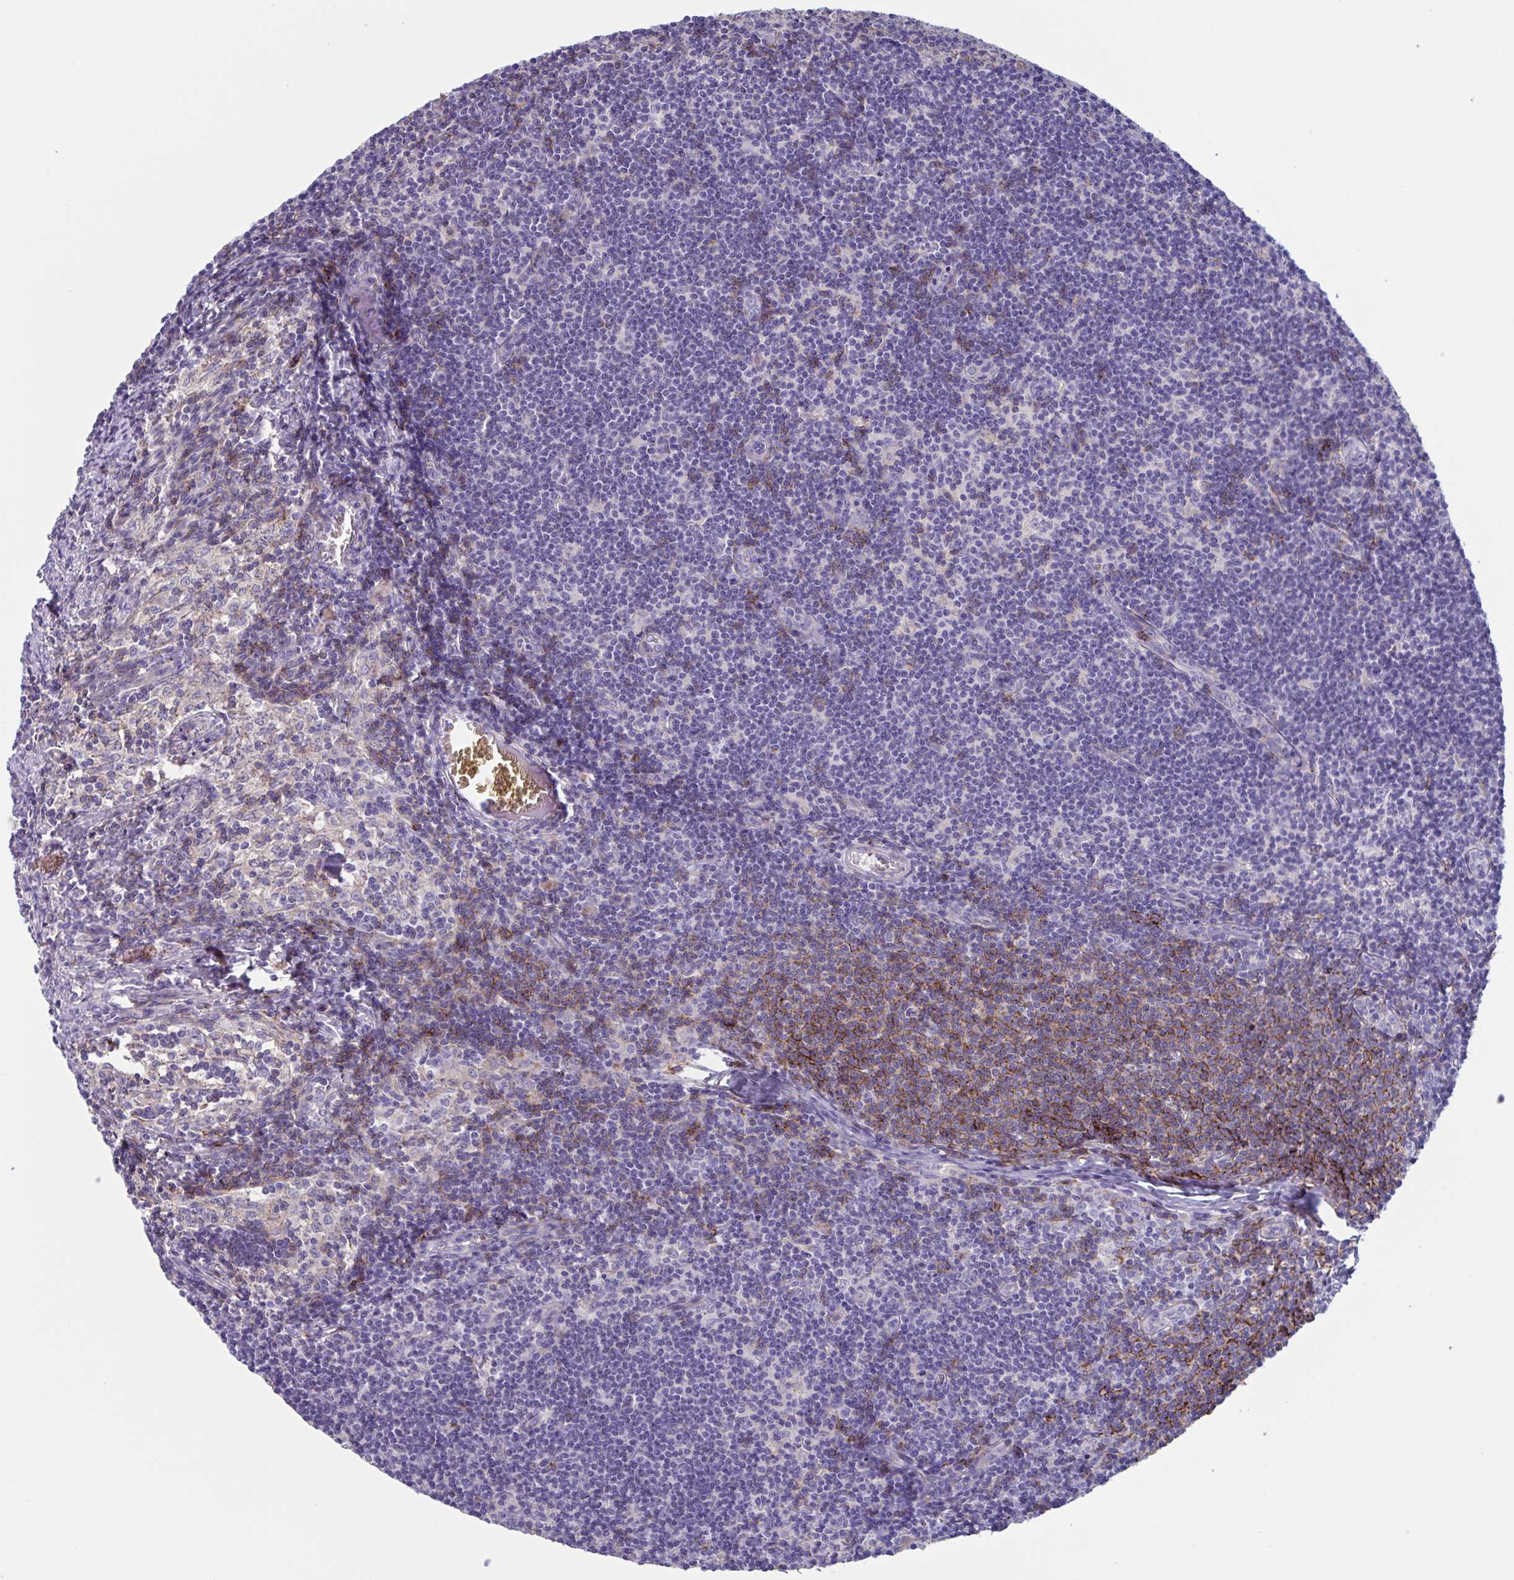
{"staining": {"intensity": "strong", "quantity": "25%-75%", "location": "cytoplasmic/membranous"}, "tissue": "lymph node", "cell_type": "Germinal center cells", "image_type": "normal", "snomed": [{"axis": "morphology", "description": "Normal tissue, NOS"}, {"axis": "topography", "description": "Lymph node"}], "caption": "Brown immunohistochemical staining in benign lymph node demonstrates strong cytoplasmic/membranous expression in about 25%-75% of germinal center cells.", "gene": "LPIN3", "patient": {"sex": "female", "age": 31}}